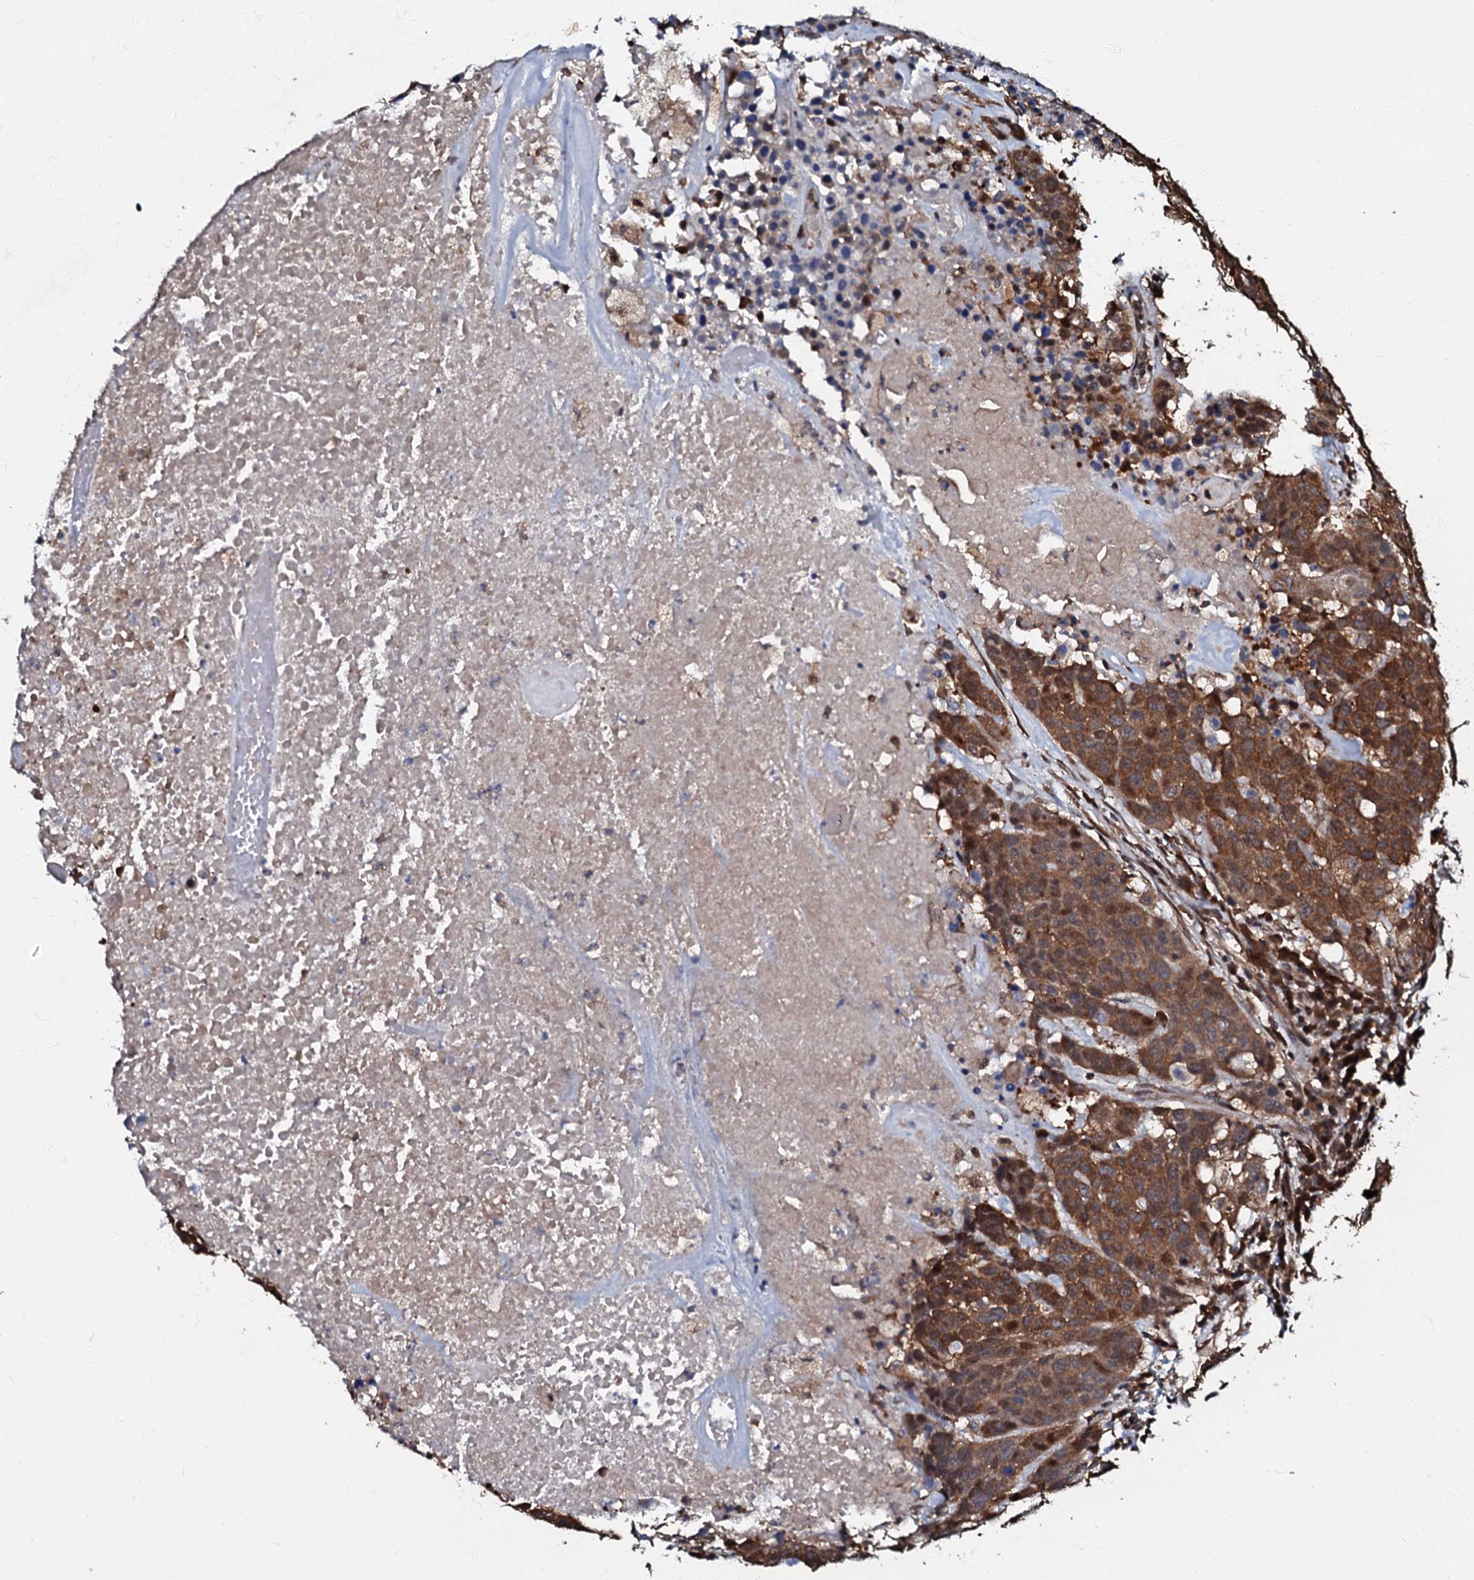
{"staining": {"intensity": "strong", "quantity": ">75%", "location": "cytoplasmic/membranous"}, "tissue": "head and neck cancer", "cell_type": "Tumor cells", "image_type": "cancer", "snomed": [{"axis": "morphology", "description": "Squamous cell carcinoma, NOS"}, {"axis": "topography", "description": "Head-Neck"}], "caption": "Brown immunohistochemical staining in human squamous cell carcinoma (head and neck) shows strong cytoplasmic/membranous expression in about >75% of tumor cells. Nuclei are stained in blue.", "gene": "OSBP", "patient": {"sex": "male", "age": 66}}